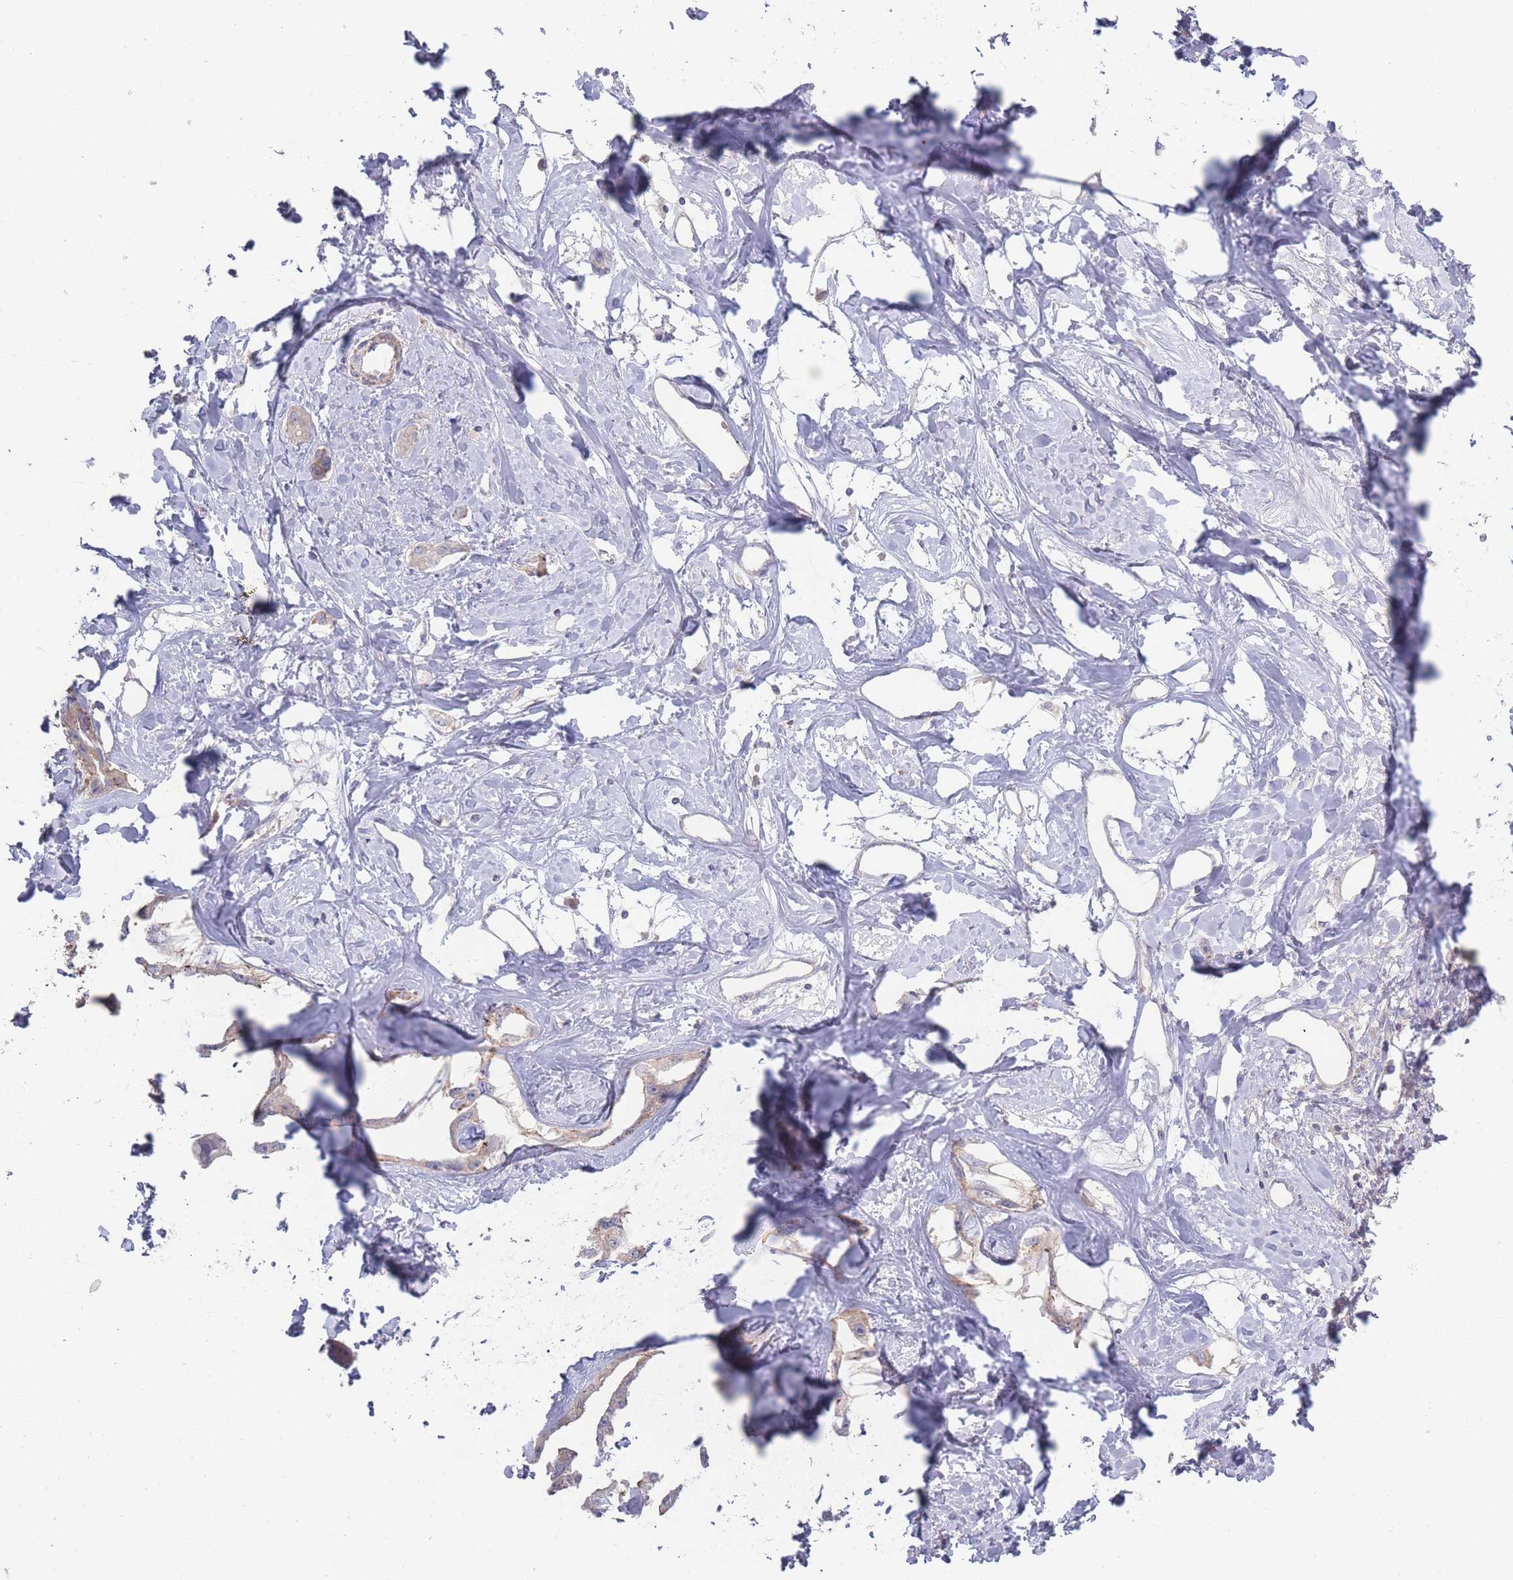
{"staining": {"intensity": "weak", "quantity": "25%-75%", "location": "cytoplasmic/membranous"}, "tissue": "liver cancer", "cell_type": "Tumor cells", "image_type": "cancer", "snomed": [{"axis": "morphology", "description": "Cholangiocarcinoma"}, {"axis": "topography", "description": "Liver"}], "caption": "Immunohistochemical staining of human liver cancer (cholangiocarcinoma) shows low levels of weak cytoplasmic/membranous positivity in approximately 25%-75% of tumor cells.", "gene": "SPHKAP", "patient": {"sex": "male", "age": 59}}